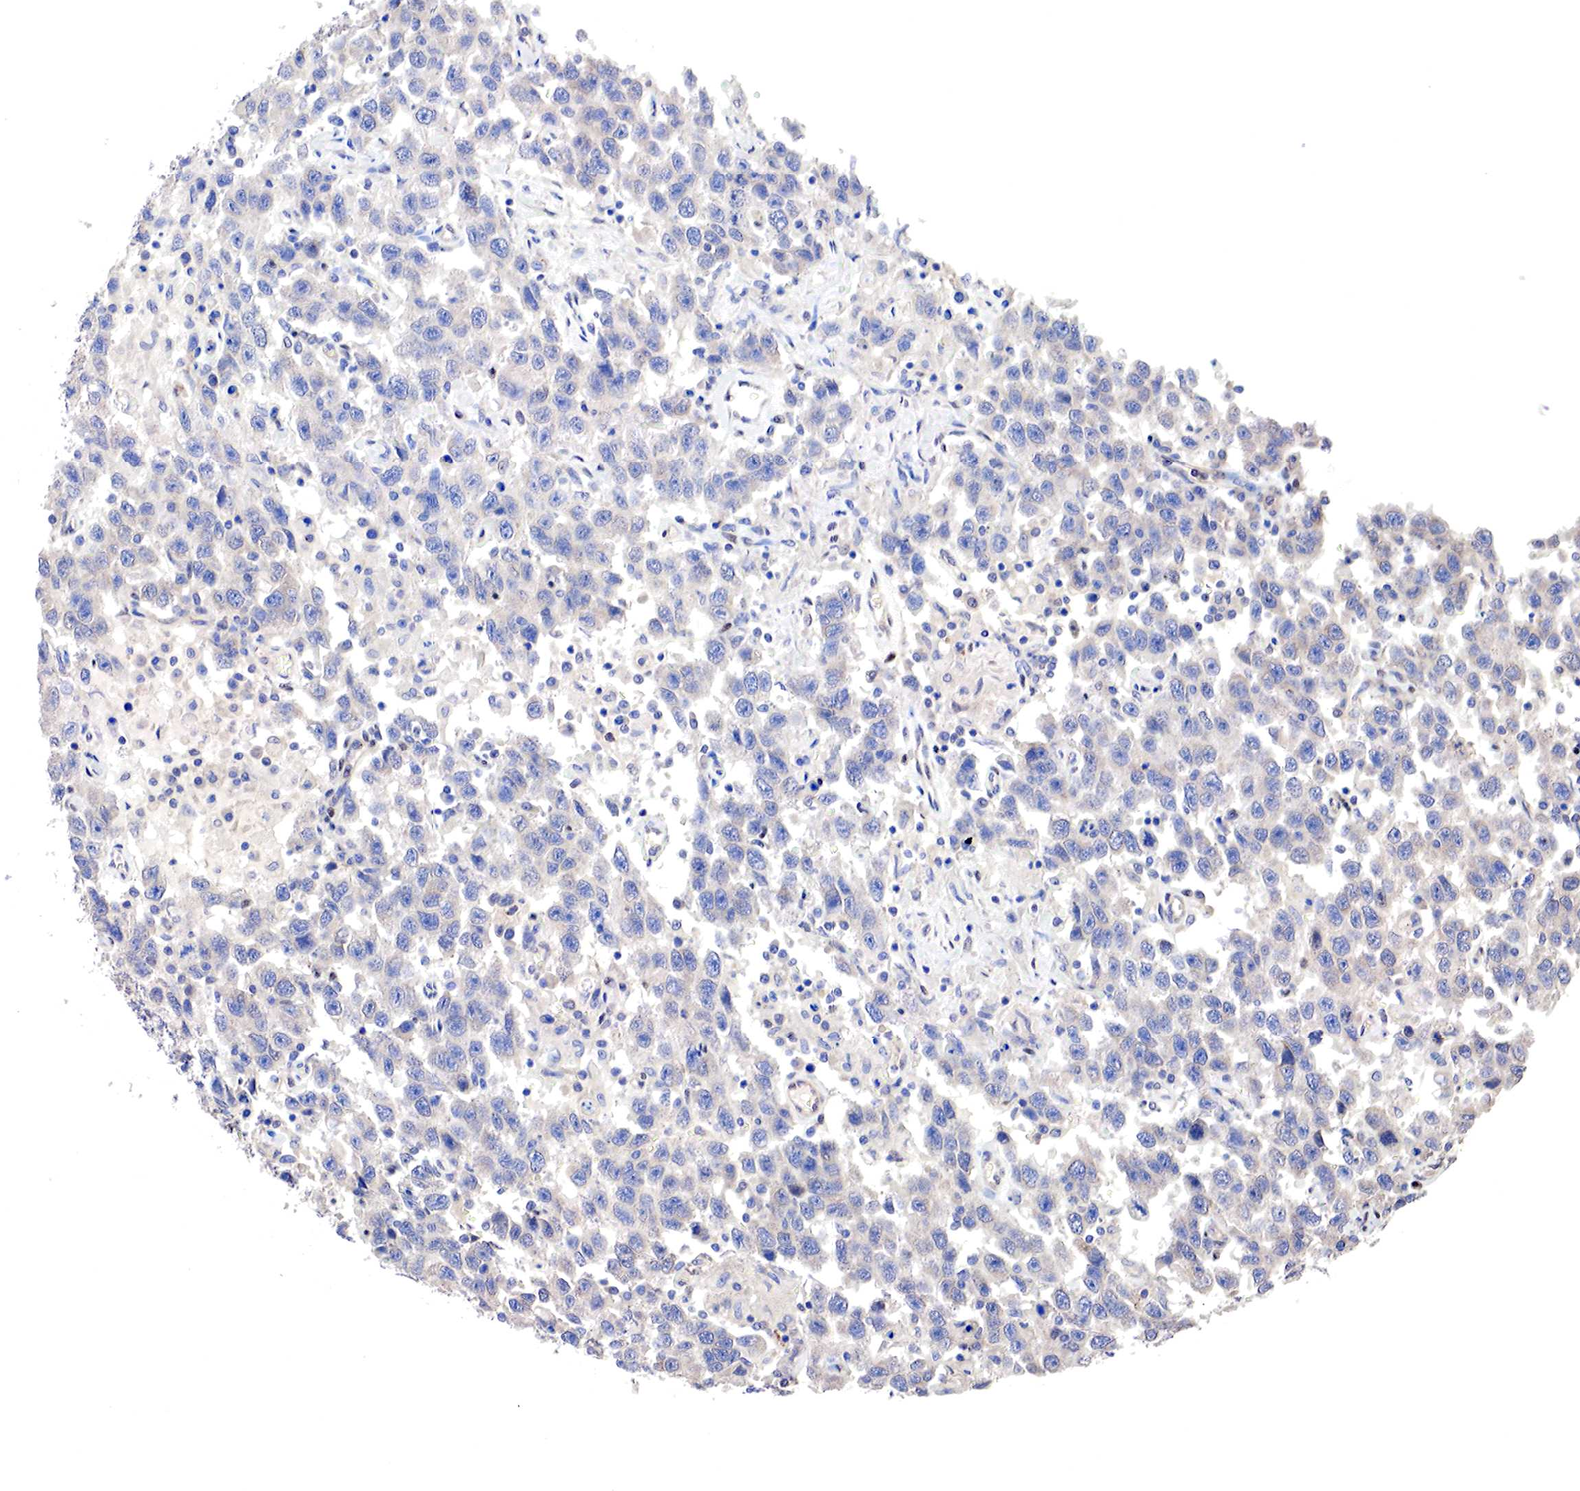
{"staining": {"intensity": "negative", "quantity": "none", "location": "none"}, "tissue": "testis cancer", "cell_type": "Tumor cells", "image_type": "cancer", "snomed": [{"axis": "morphology", "description": "Seminoma, NOS"}, {"axis": "topography", "description": "Testis"}], "caption": "There is no significant staining in tumor cells of seminoma (testis). The staining was performed using DAB (3,3'-diaminobenzidine) to visualize the protein expression in brown, while the nuclei were stained in blue with hematoxylin (Magnification: 20x).", "gene": "PABIR2", "patient": {"sex": "male", "age": 41}}